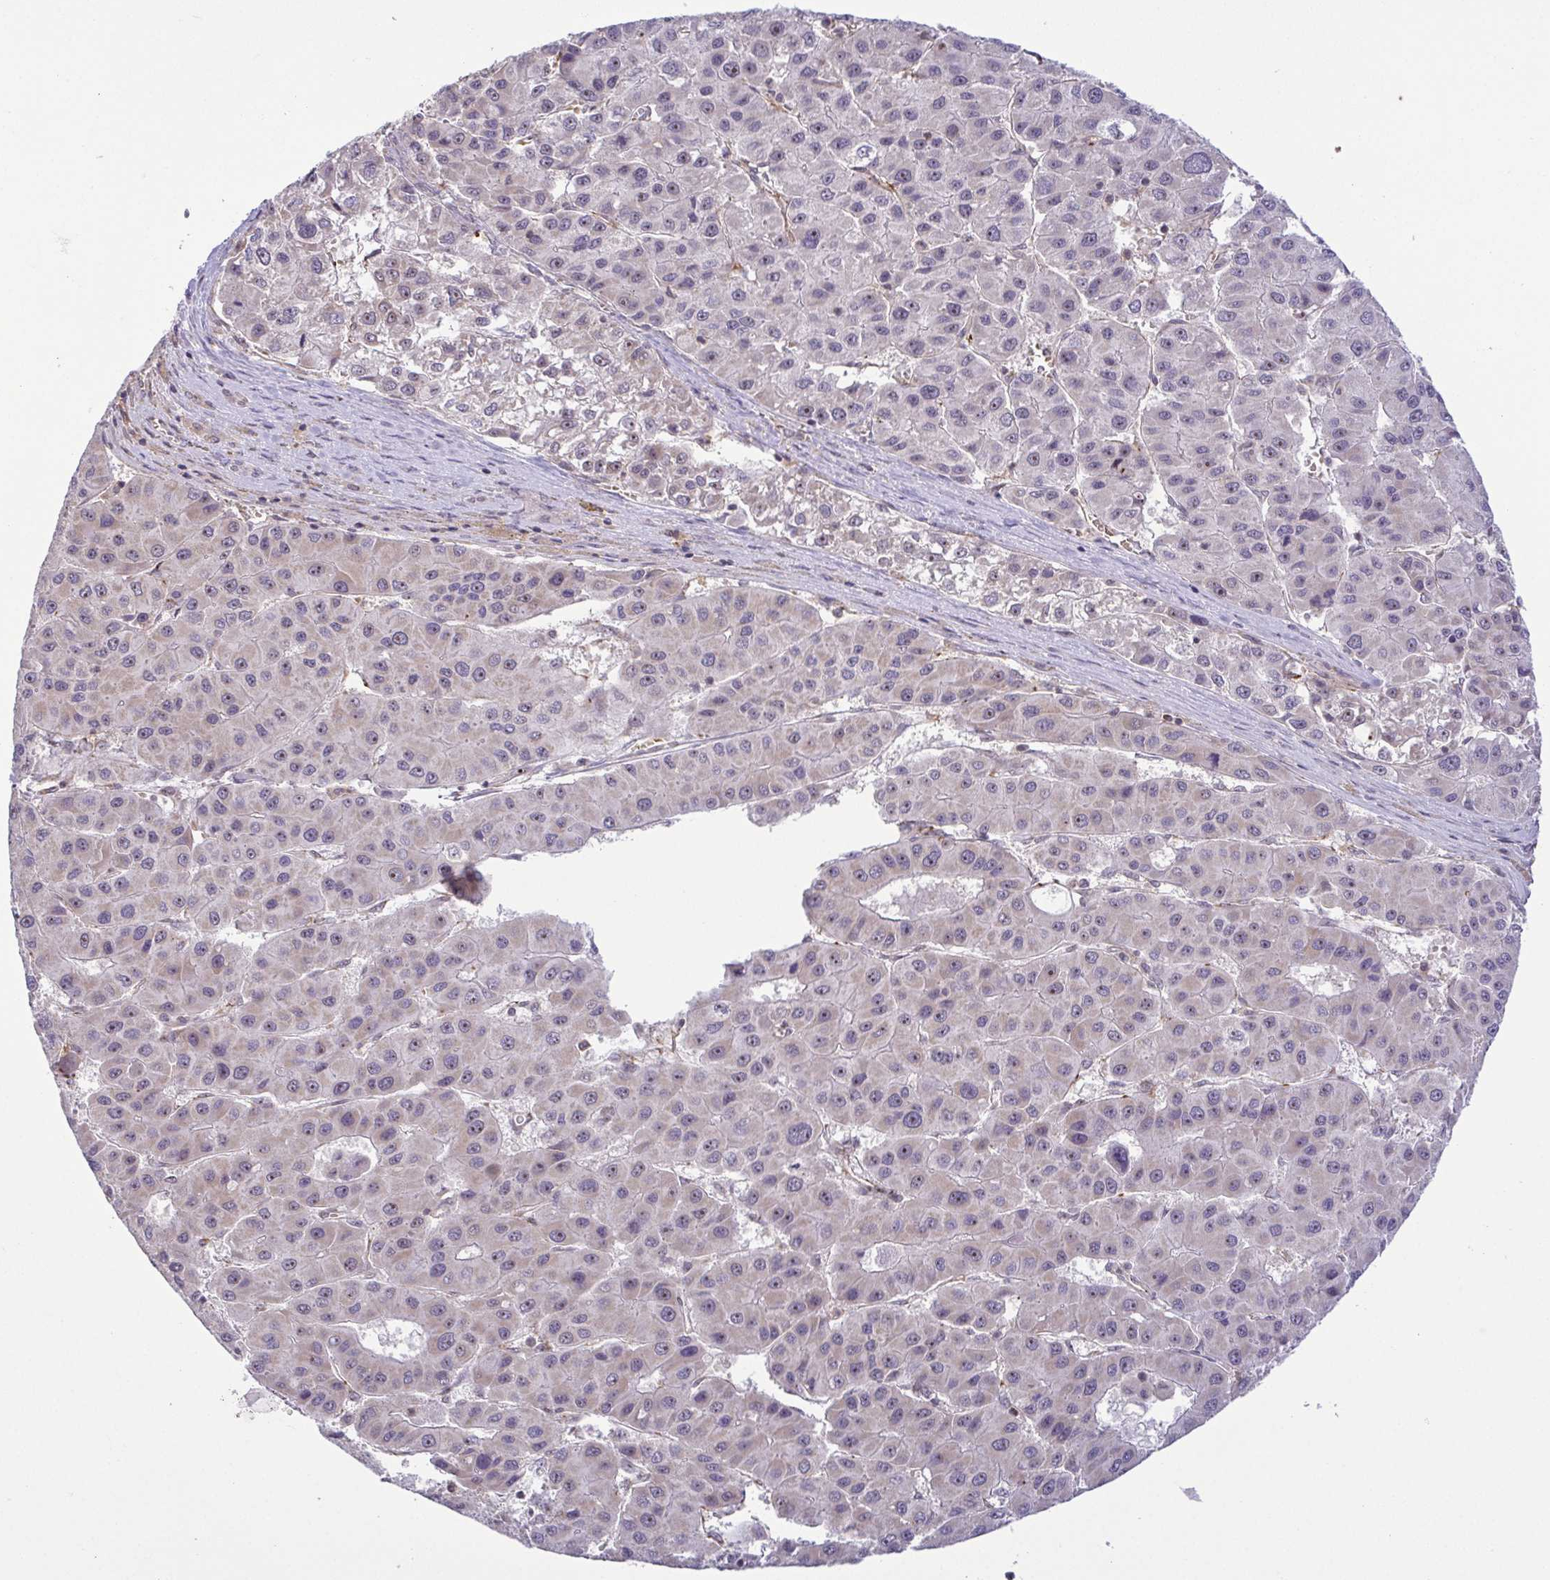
{"staining": {"intensity": "moderate", "quantity": "<25%", "location": "nuclear"}, "tissue": "liver cancer", "cell_type": "Tumor cells", "image_type": "cancer", "snomed": [{"axis": "morphology", "description": "Carcinoma, Hepatocellular, NOS"}, {"axis": "topography", "description": "Liver"}], "caption": "A brown stain labels moderate nuclear positivity of a protein in human liver hepatocellular carcinoma tumor cells.", "gene": "RSL24D1", "patient": {"sex": "male", "age": 73}}